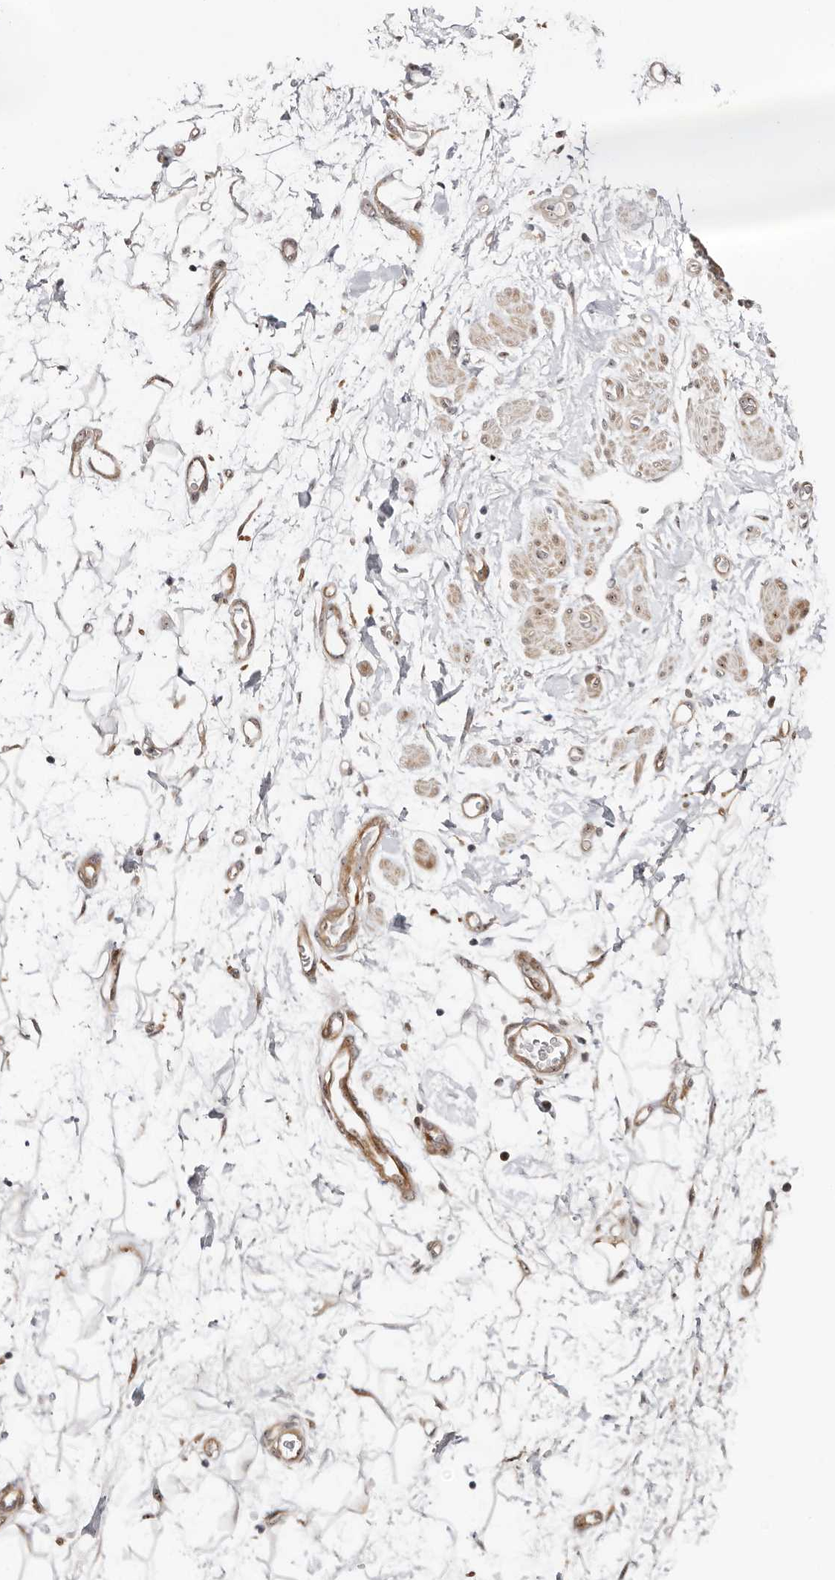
{"staining": {"intensity": "negative", "quantity": "none", "location": "none"}, "tissue": "adipose tissue", "cell_type": "Adipocytes", "image_type": "normal", "snomed": [{"axis": "morphology", "description": "Normal tissue, NOS"}, {"axis": "morphology", "description": "Adenocarcinoma, NOS"}, {"axis": "topography", "description": "Pancreas"}, {"axis": "topography", "description": "Peripheral nerve tissue"}], "caption": "Adipose tissue stained for a protein using IHC shows no expression adipocytes.", "gene": "ODF2L", "patient": {"sex": "male", "age": 59}}